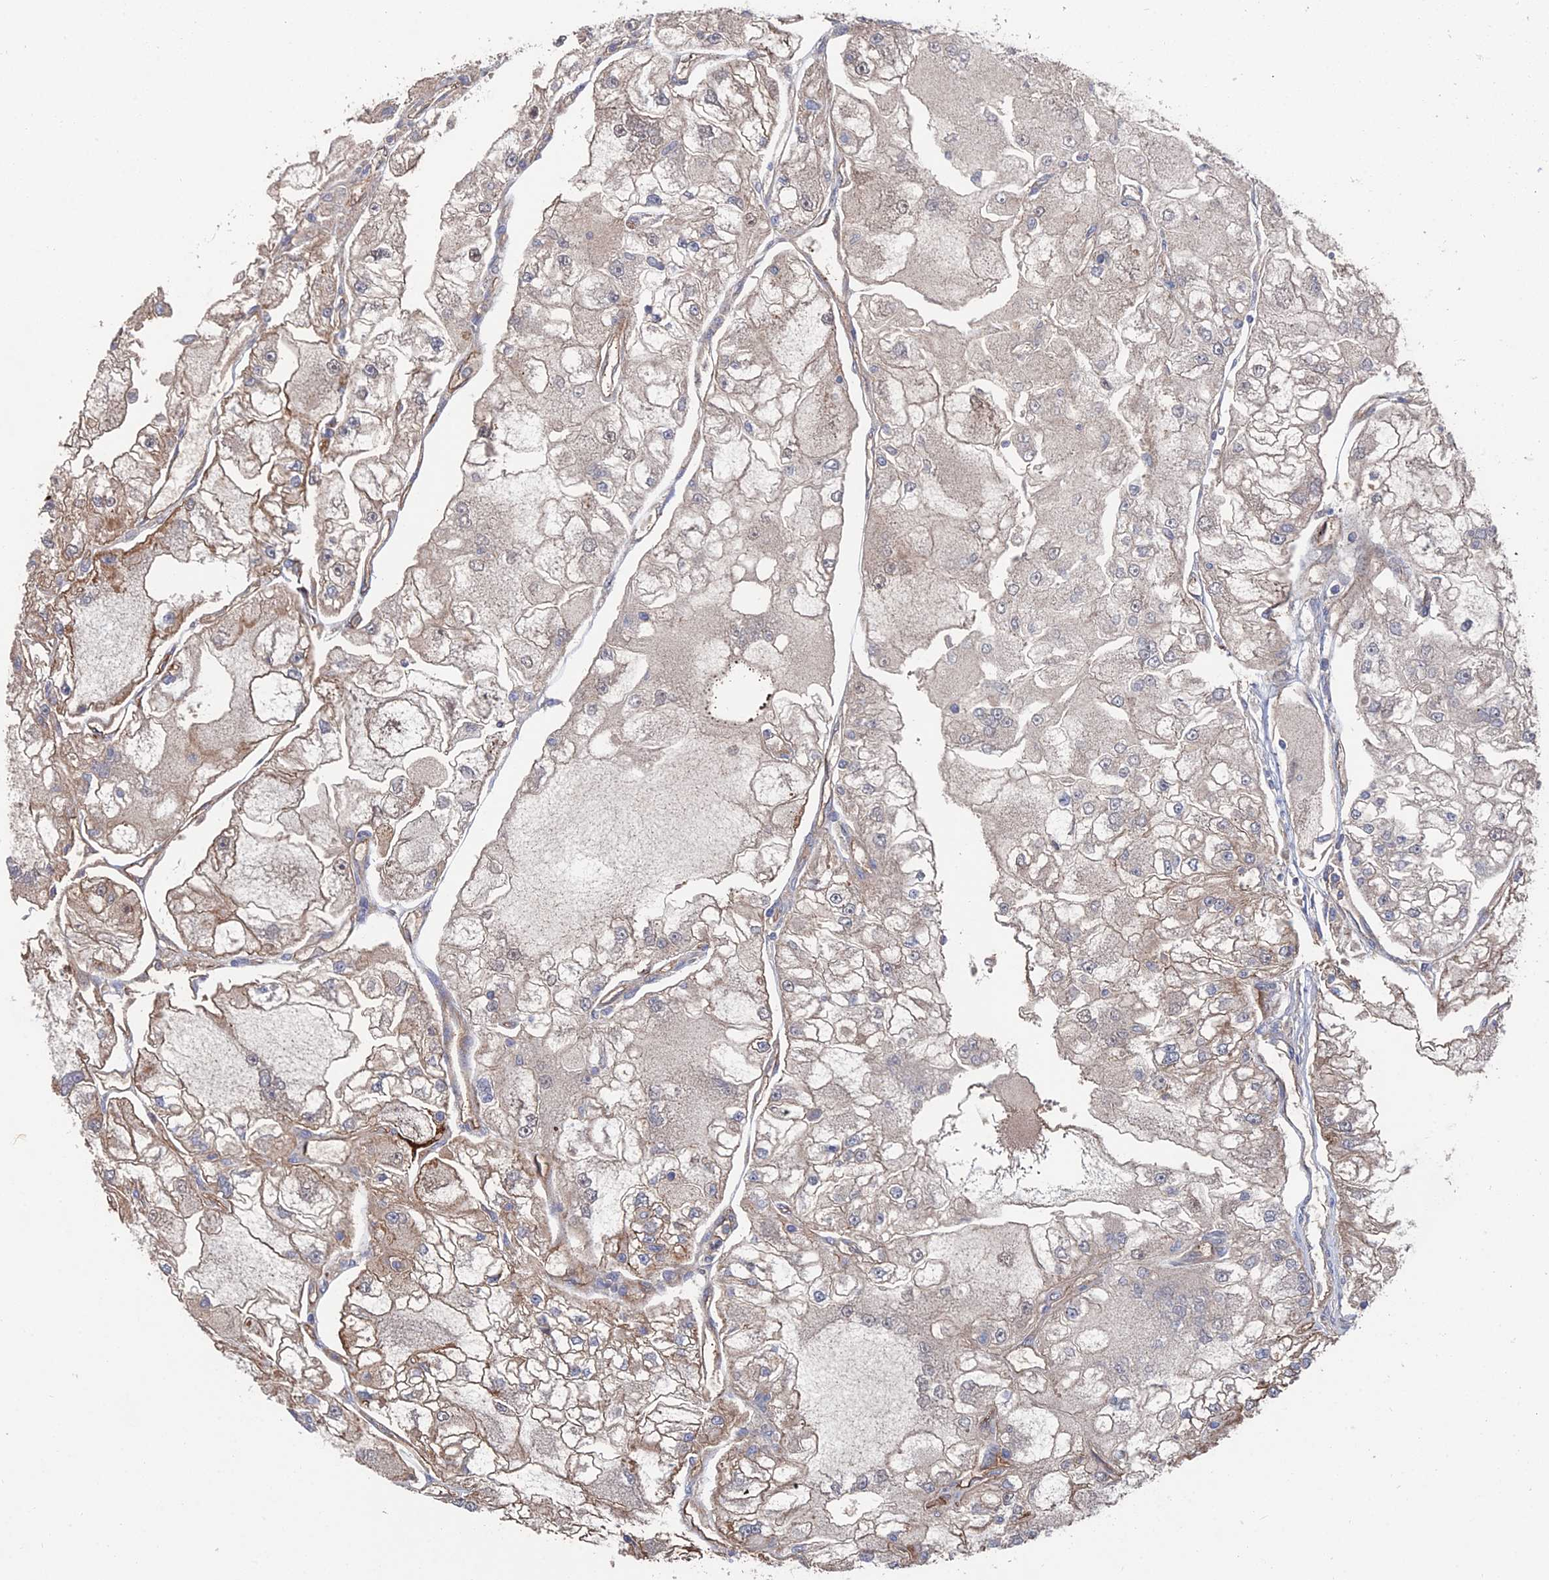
{"staining": {"intensity": "weak", "quantity": "<25%", "location": "cytoplasmic/membranous"}, "tissue": "renal cancer", "cell_type": "Tumor cells", "image_type": "cancer", "snomed": [{"axis": "morphology", "description": "Adenocarcinoma, NOS"}, {"axis": "topography", "description": "Kidney"}], "caption": "Adenocarcinoma (renal) was stained to show a protein in brown. There is no significant positivity in tumor cells.", "gene": "SNX11", "patient": {"sex": "female", "age": 72}}